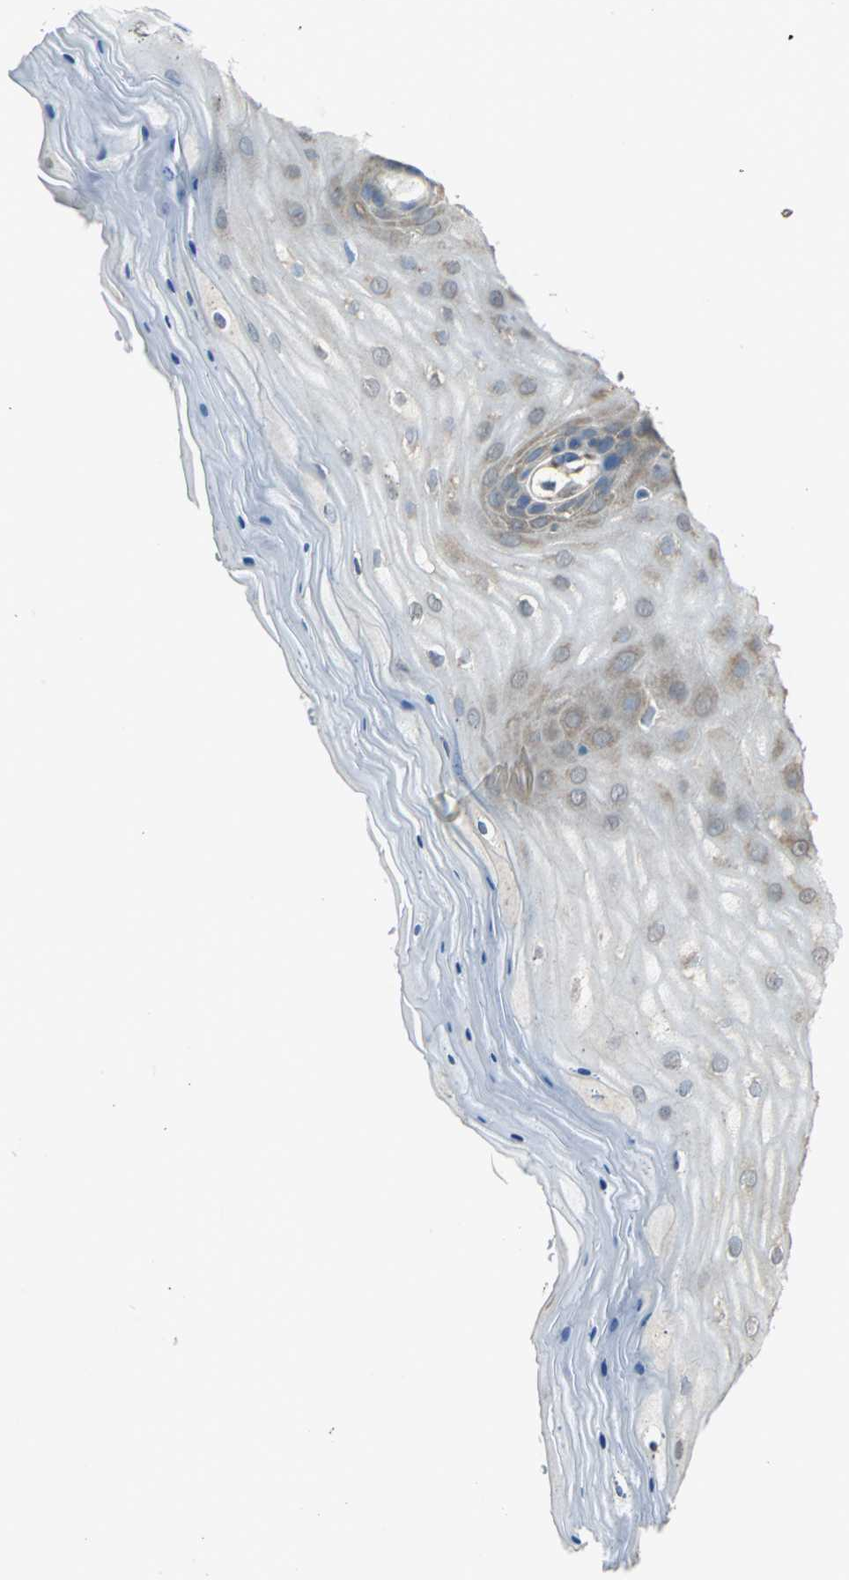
{"staining": {"intensity": "weak", "quantity": "25%-75%", "location": "cytoplasmic/membranous"}, "tissue": "cervix", "cell_type": "Glandular cells", "image_type": "normal", "snomed": [{"axis": "morphology", "description": "Normal tissue, NOS"}, {"axis": "topography", "description": "Cervix"}], "caption": "Immunohistochemistry (IHC) of unremarkable cervix demonstrates low levels of weak cytoplasmic/membranous expression in approximately 25%-75% of glandular cells.", "gene": "DIAPH2", "patient": {"sex": "female", "age": 55}}